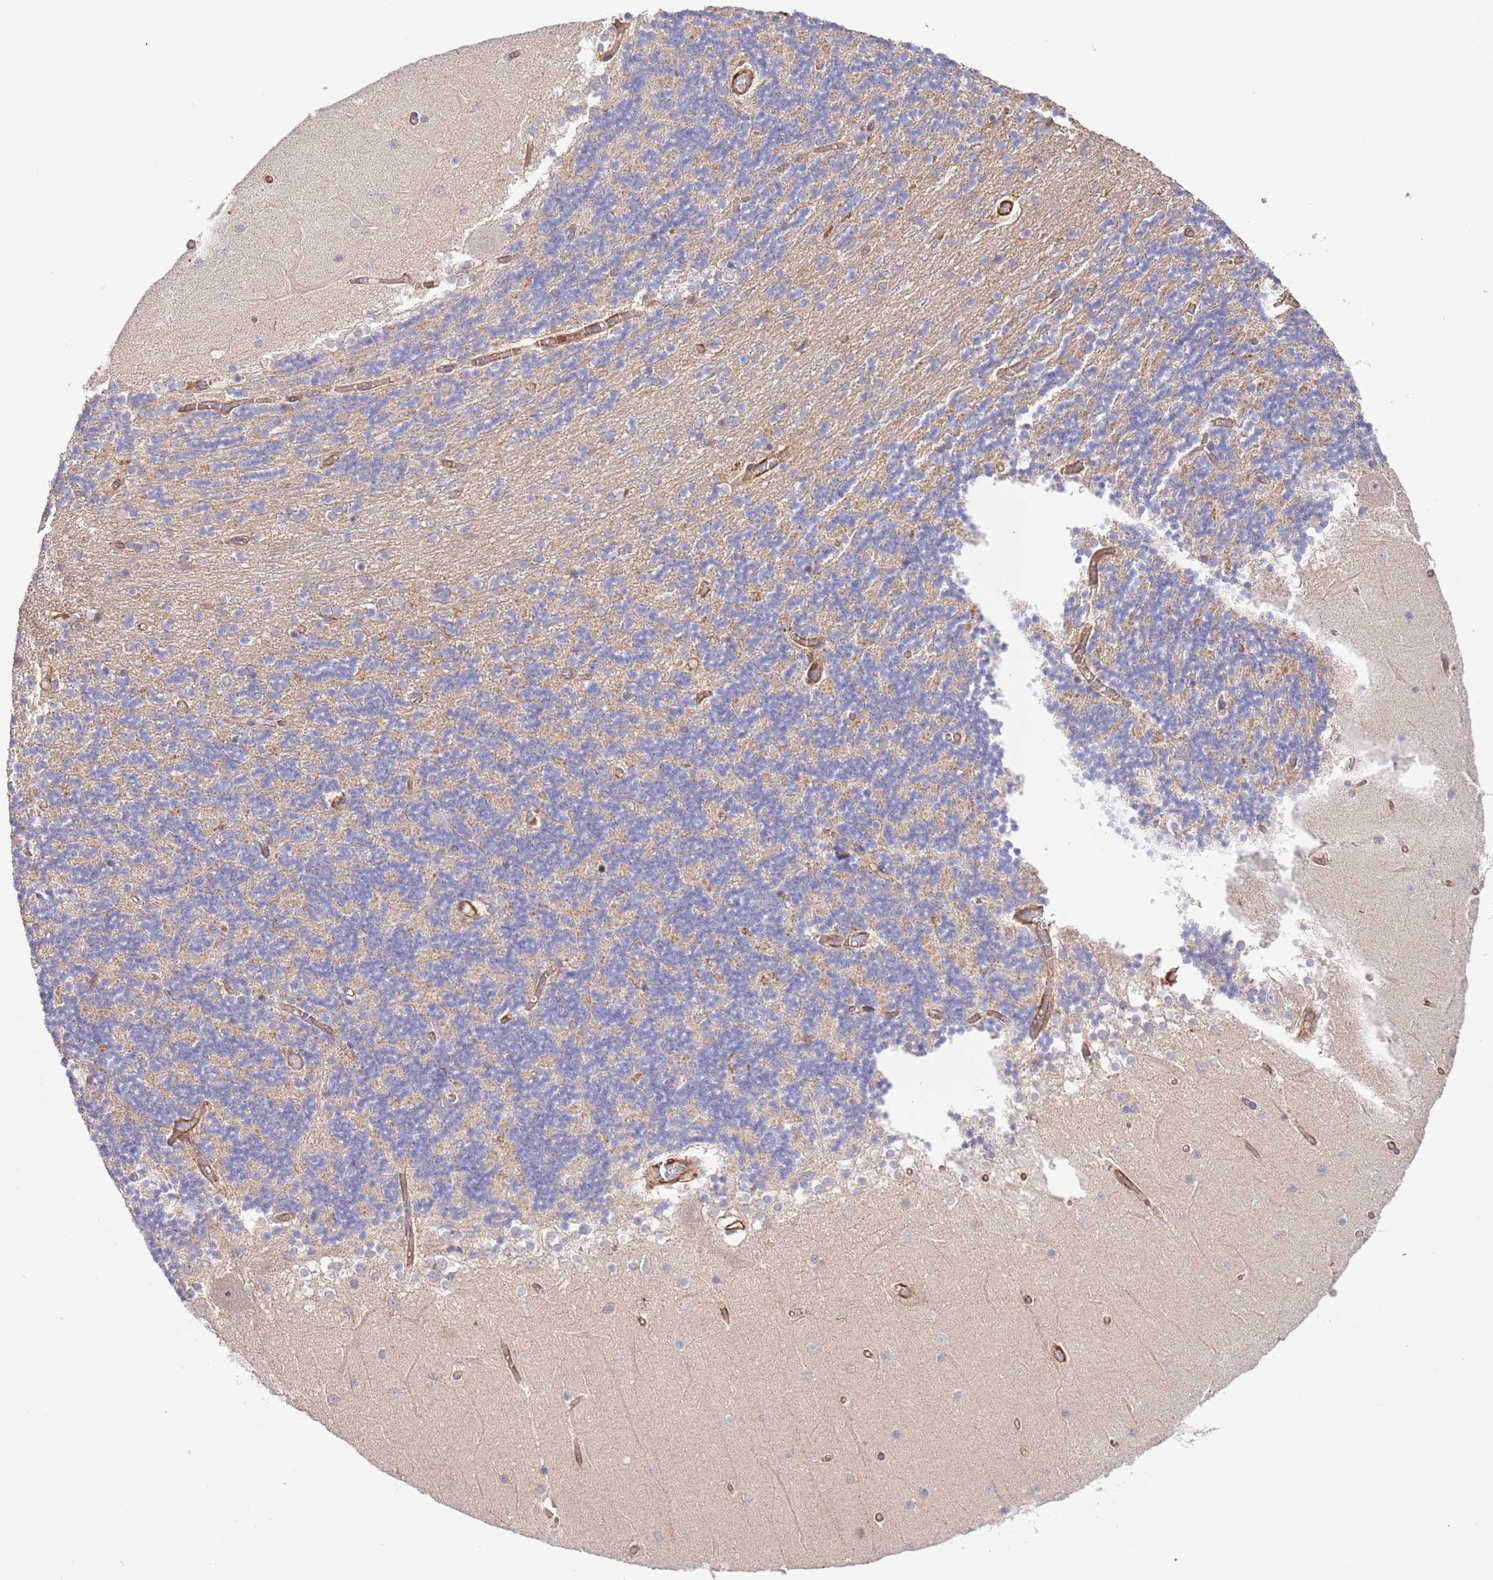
{"staining": {"intensity": "negative", "quantity": "none", "location": "none"}, "tissue": "cerebellum", "cell_type": "Cells in granular layer", "image_type": "normal", "snomed": [{"axis": "morphology", "description": "Normal tissue, NOS"}, {"axis": "topography", "description": "Cerebellum"}], "caption": "This is a image of immunohistochemistry staining of normal cerebellum, which shows no expression in cells in granular layer.", "gene": "NEK3", "patient": {"sex": "female", "age": 28}}